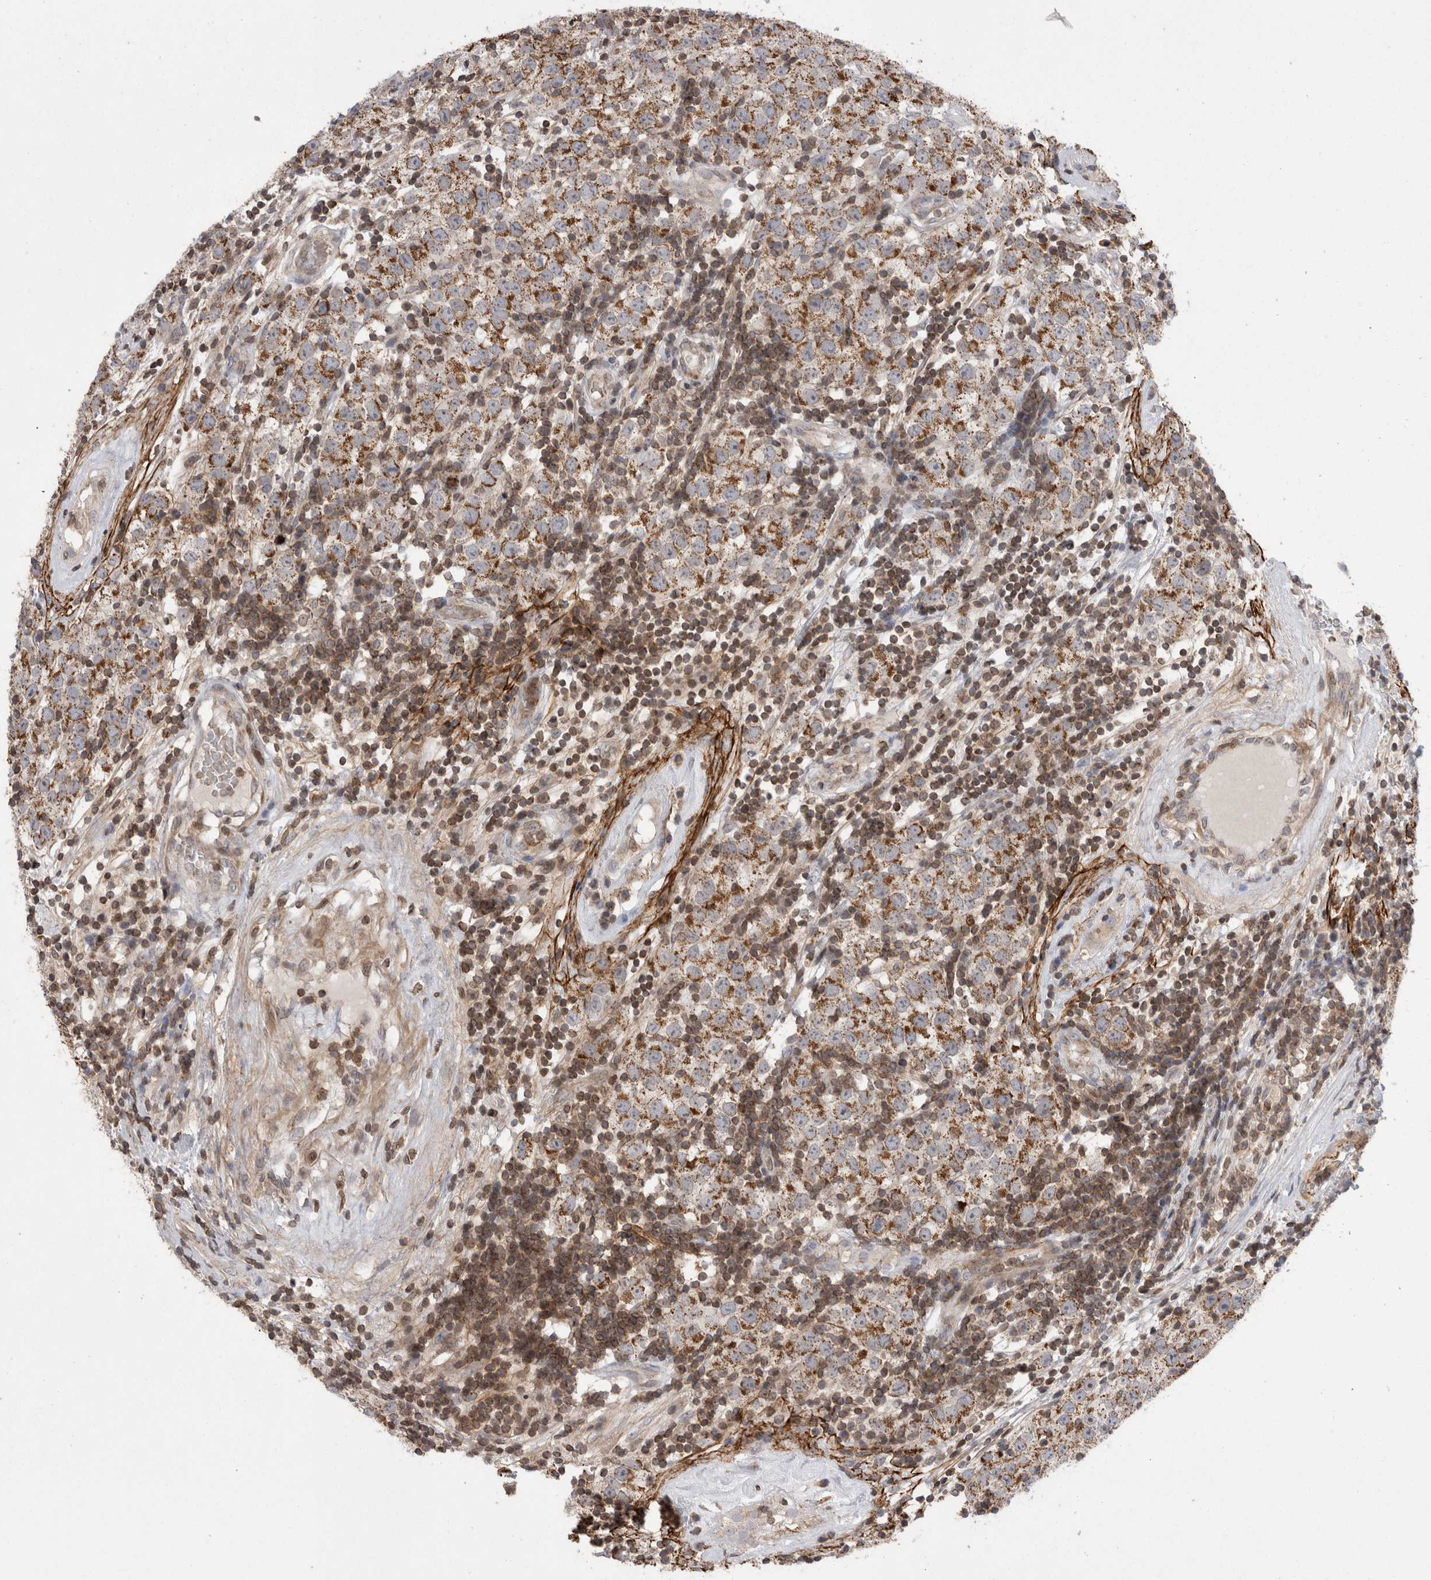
{"staining": {"intensity": "strong", "quantity": "25%-75%", "location": "cytoplasmic/membranous"}, "tissue": "testis cancer", "cell_type": "Tumor cells", "image_type": "cancer", "snomed": [{"axis": "morphology", "description": "Seminoma, NOS"}, {"axis": "morphology", "description": "Carcinoma, Embryonal, NOS"}, {"axis": "topography", "description": "Testis"}], "caption": "Testis cancer stained with IHC displays strong cytoplasmic/membranous positivity in approximately 25%-75% of tumor cells.", "gene": "DARS2", "patient": {"sex": "male", "age": 28}}